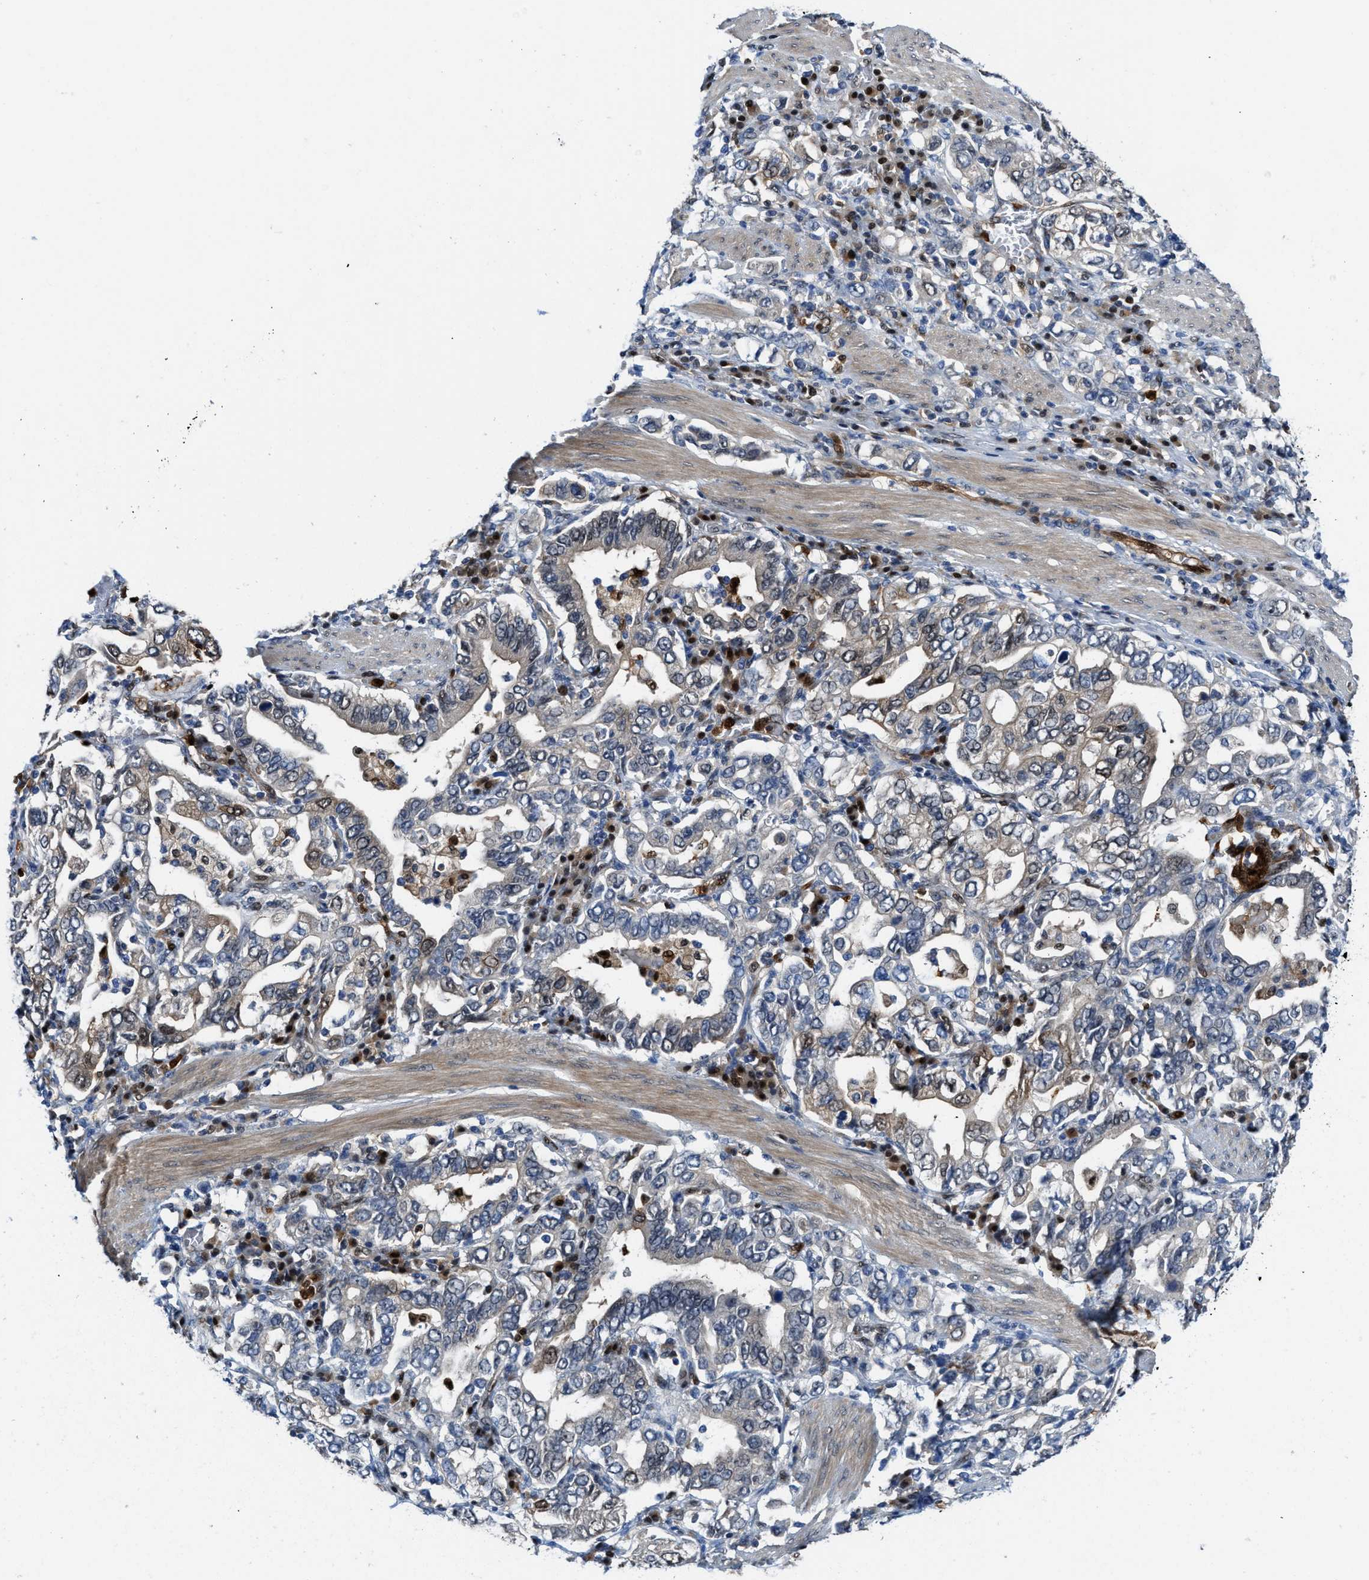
{"staining": {"intensity": "weak", "quantity": "25%-75%", "location": "cytoplasmic/membranous"}, "tissue": "stomach cancer", "cell_type": "Tumor cells", "image_type": "cancer", "snomed": [{"axis": "morphology", "description": "Adenocarcinoma, NOS"}, {"axis": "topography", "description": "Stomach, upper"}], "caption": "DAB (3,3'-diaminobenzidine) immunohistochemical staining of human stomach cancer shows weak cytoplasmic/membranous protein expression in about 25%-75% of tumor cells.", "gene": "LTA4H", "patient": {"sex": "male", "age": 62}}